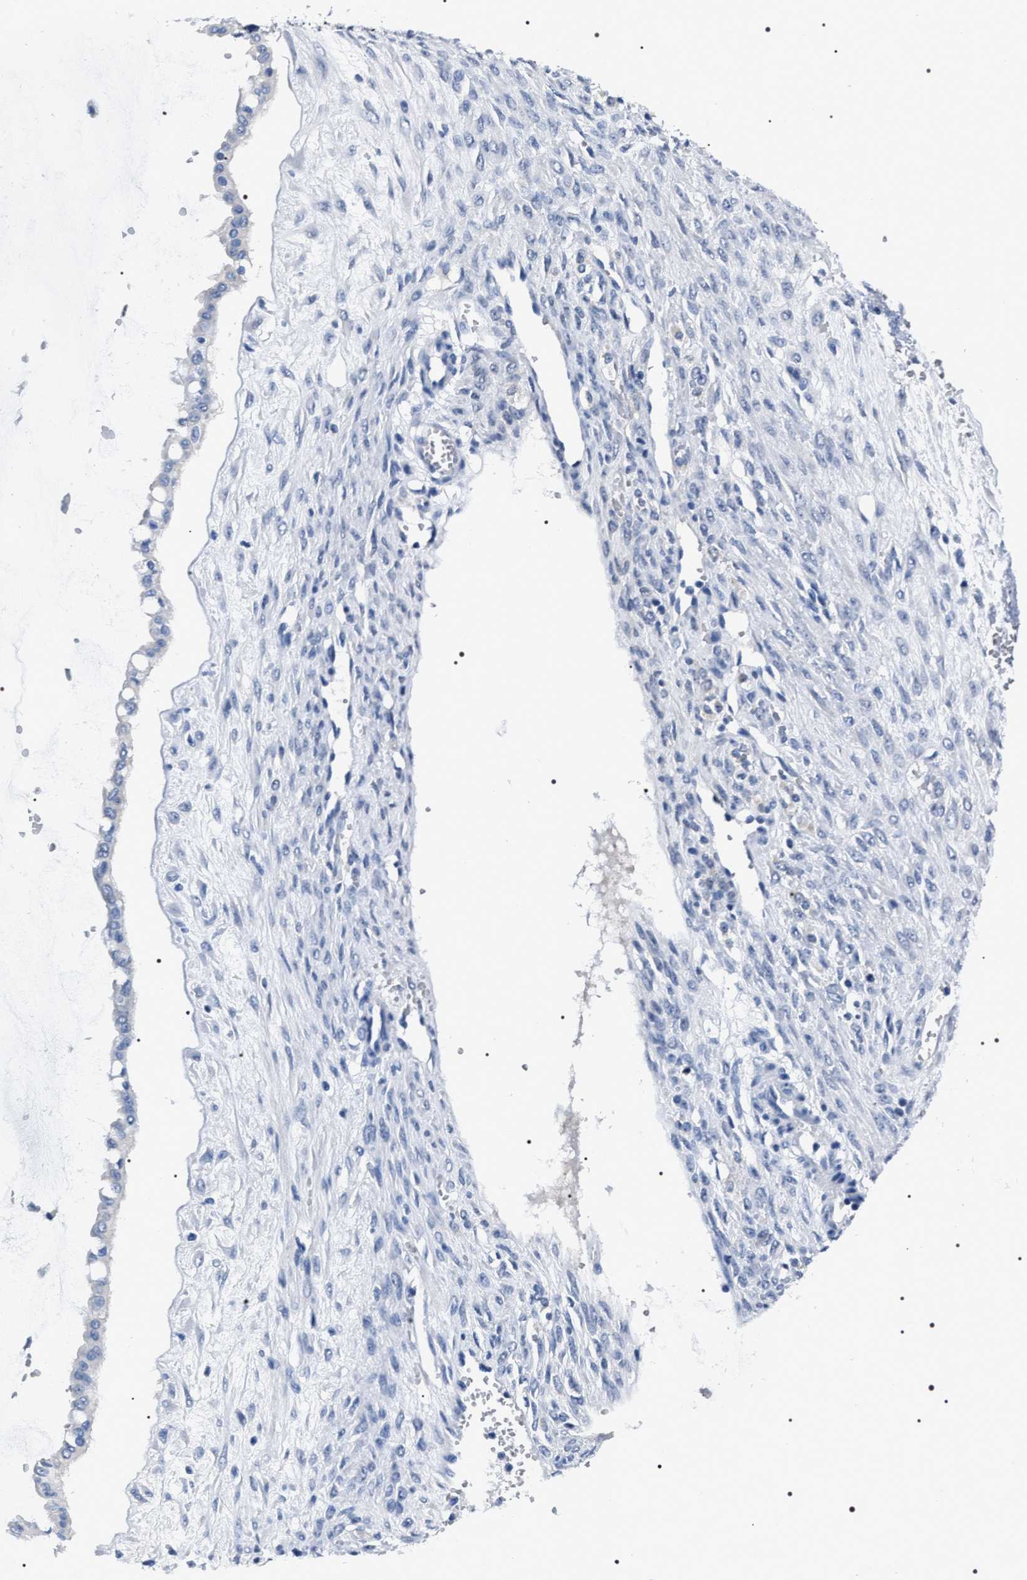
{"staining": {"intensity": "negative", "quantity": "none", "location": "none"}, "tissue": "ovarian cancer", "cell_type": "Tumor cells", "image_type": "cancer", "snomed": [{"axis": "morphology", "description": "Cystadenocarcinoma, mucinous, NOS"}, {"axis": "topography", "description": "Ovary"}], "caption": "A high-resolution histopathology image shows IHC staining of ovarian cancer, which exhibits no significant positivity in tumor cells. (IHC, brightfield microscopy, high magnification).", "gene": "ADH4", "patient": {"sex": "female", "age": 73}}